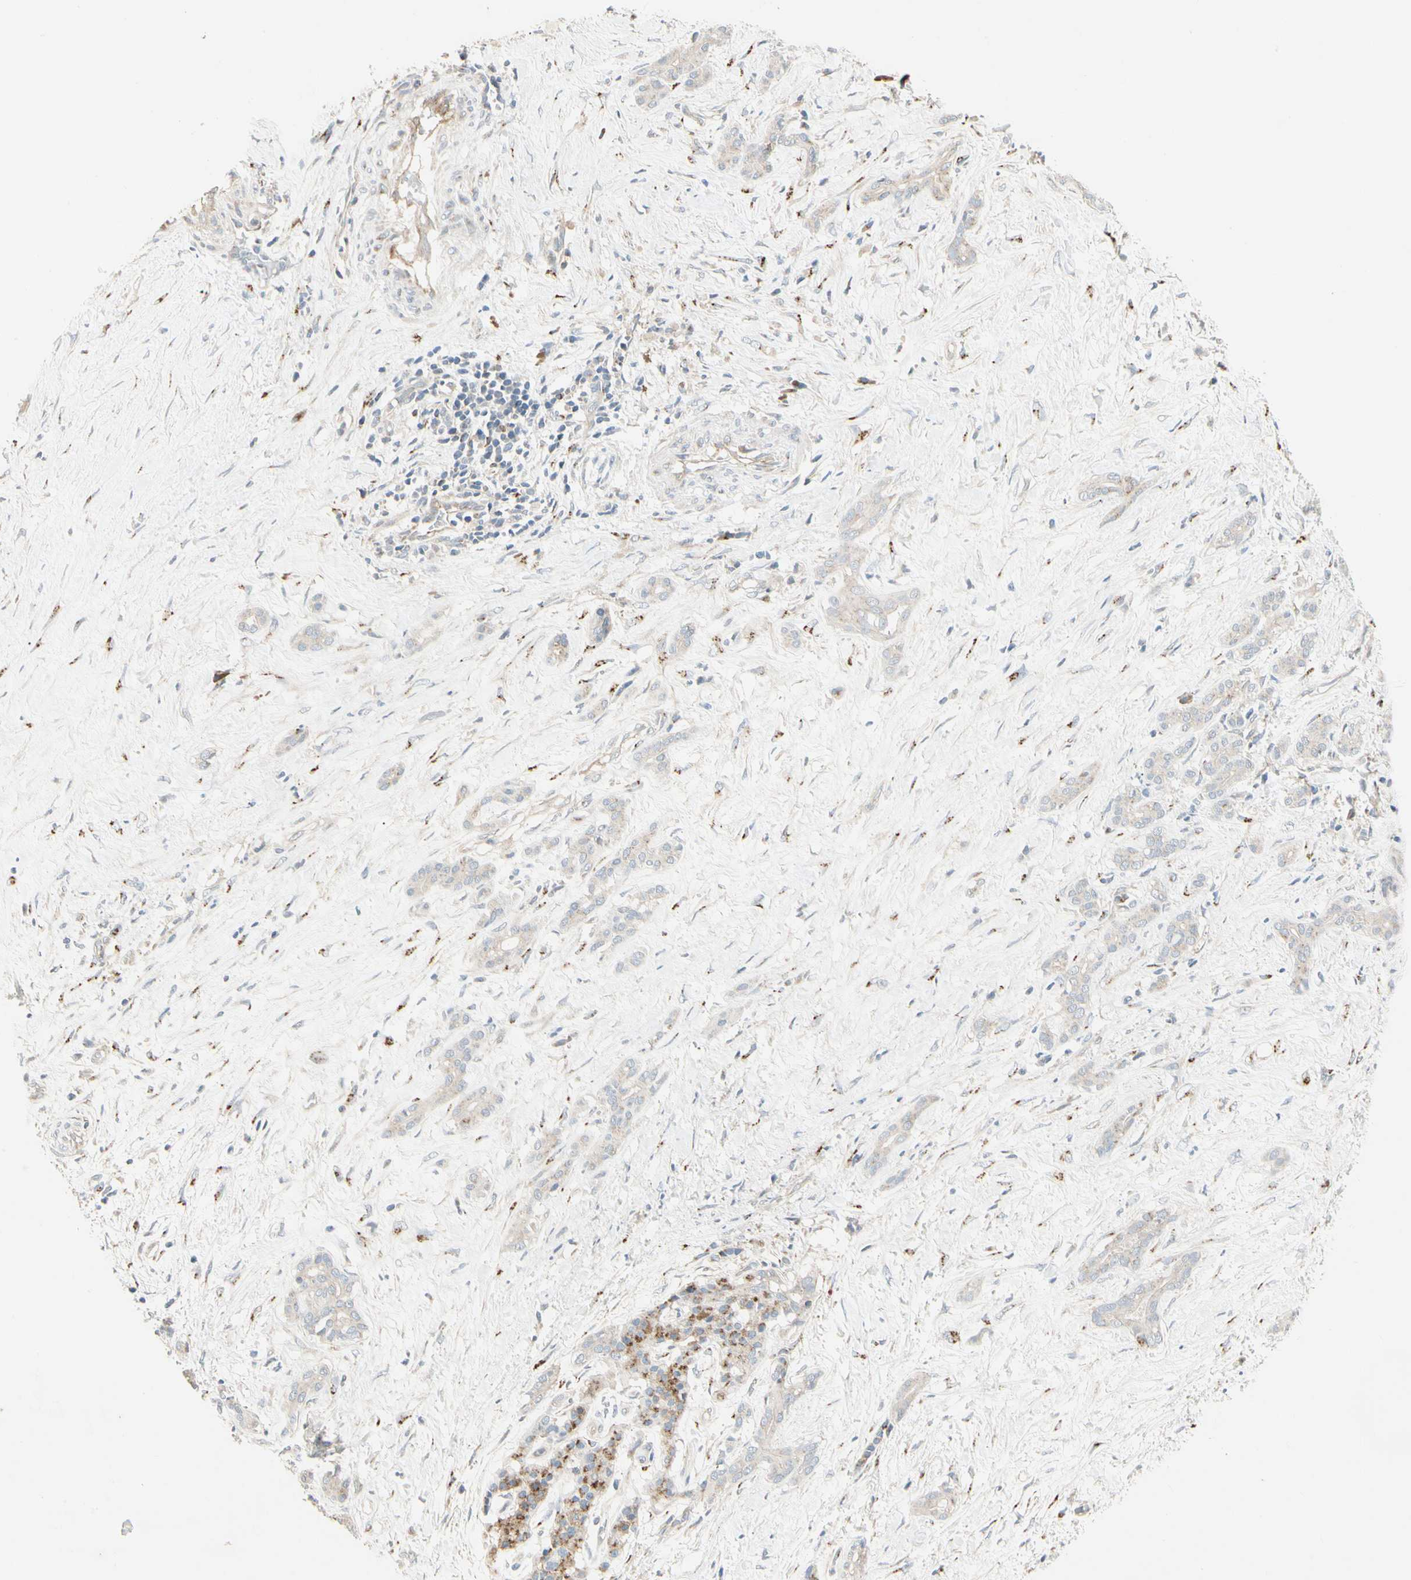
{"staining": {"intensity": "weak", "quantity": ">75%", "location": "cytoplasmic/membranous"}, "tissue": "pancreatic cancer", "cell_type": "Tumor cells", "image_type": "cancer", "snomed": [{"axis": "morphology", "description": "Adenocarcinoma, NOS"}, {"axis": "topography", "description": "Pancreas"}], "caption": "IHC of human adenocarcinoma (pancreatic) displays low levels of weak cytoplasmic/membranous staining in about >75% of tumor cells.", "gene": "ABCA3", "patient": {"sex": "male", "age": 41}}